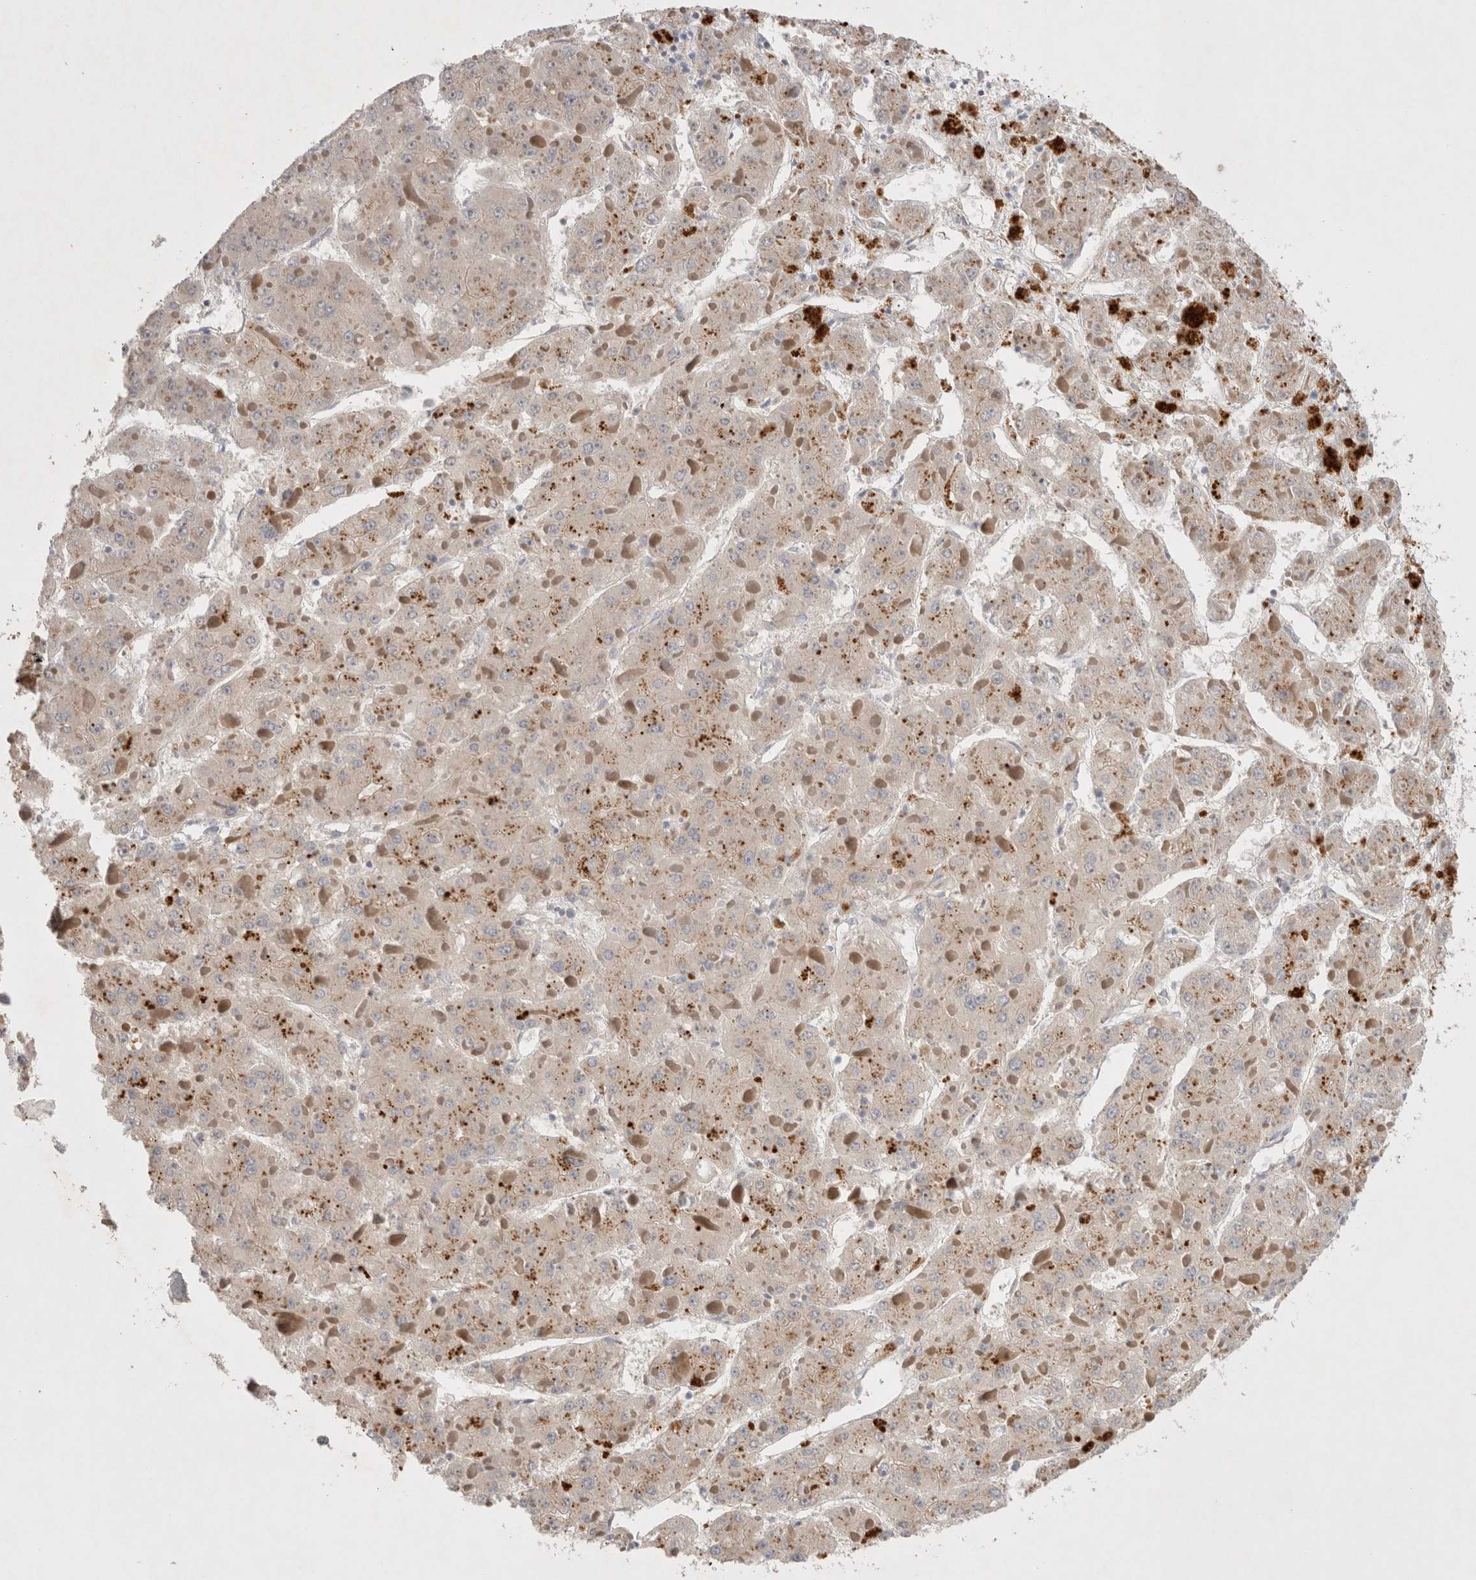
{"staining": {"intensity": "weak", "quantity": "<25%", "location": "cytoplasmic/membranous"}, "tissue": "liver cancer", "cell_type": "Tumor cells", "image_type": "cancer", "snomed": [{"axis": "morphology", "description": "Carcinoma, Hepatocellular, NOS"}, {"axis": "topography", "description": "Liver"}], "caption": "DAB immunohistochemical staining of human liver cancer shows no significant expression in tumor cells.", "gene": "TBC1D16", "patient": {"sex": "female", "age": 73}}